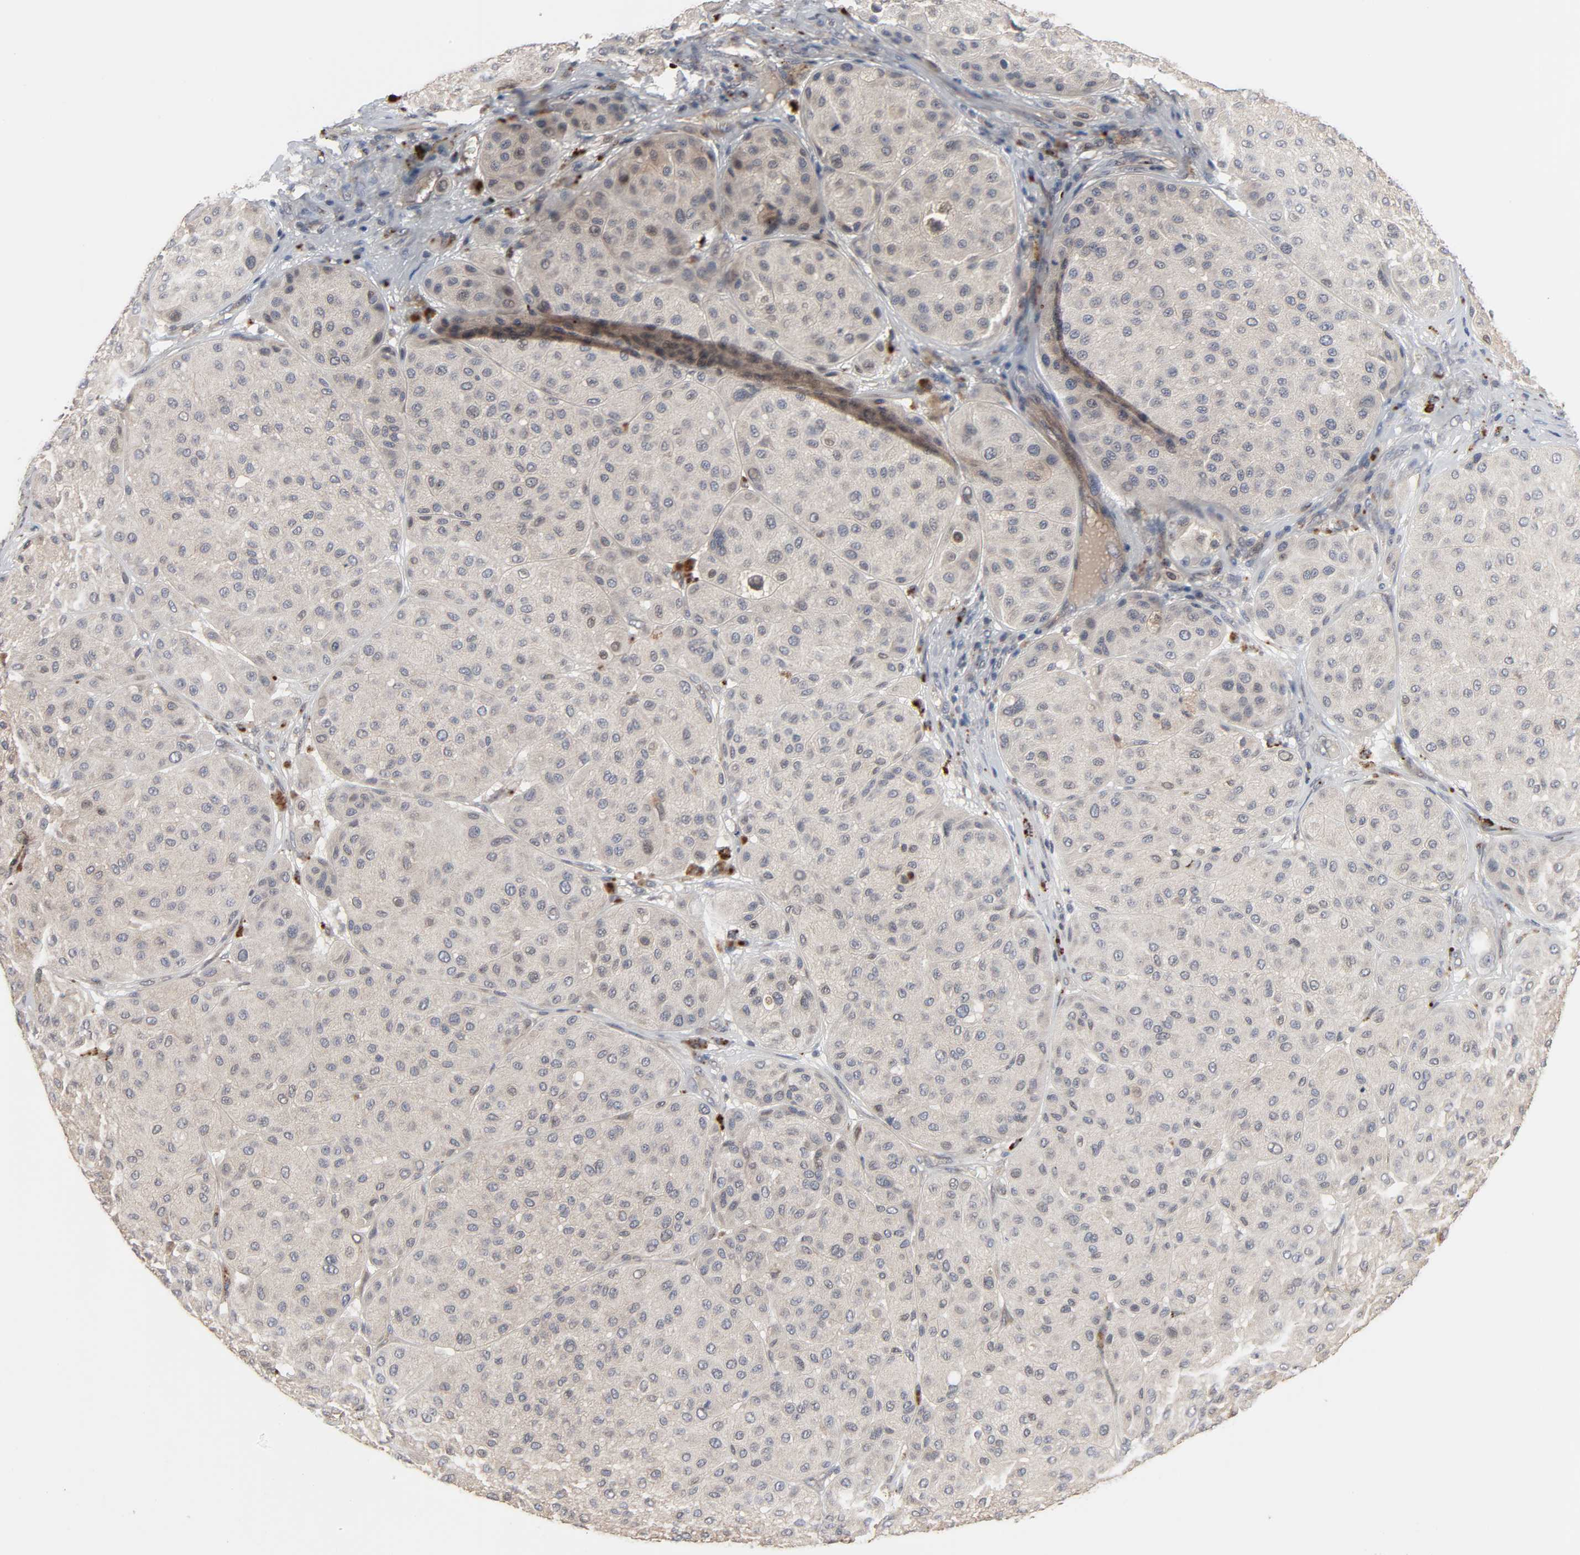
{"staining": {"intensity": "weak", "quantity": ">75%", "location": "cytoplasmic/membranous"}, "tissue": "melanoma", "cell_type": "Tumor cells", "image_type": "cancer", "snomed": [{"axis": "morphology", "description": "Normal tissue, NOS"}, {"axis": "morphology", "description": "Malignant melanoma, Metastatic site"}, {"axis": "topography", "description": "Skin"}], "caption": "Tumor cells exhibit low levels of weak cytoplasmic/membranous positivity in about >75% of cells in human malignant melanoma (metastatic site).", "gene": "CCDC175", "patient": {"sex": "male", "age": 41}}